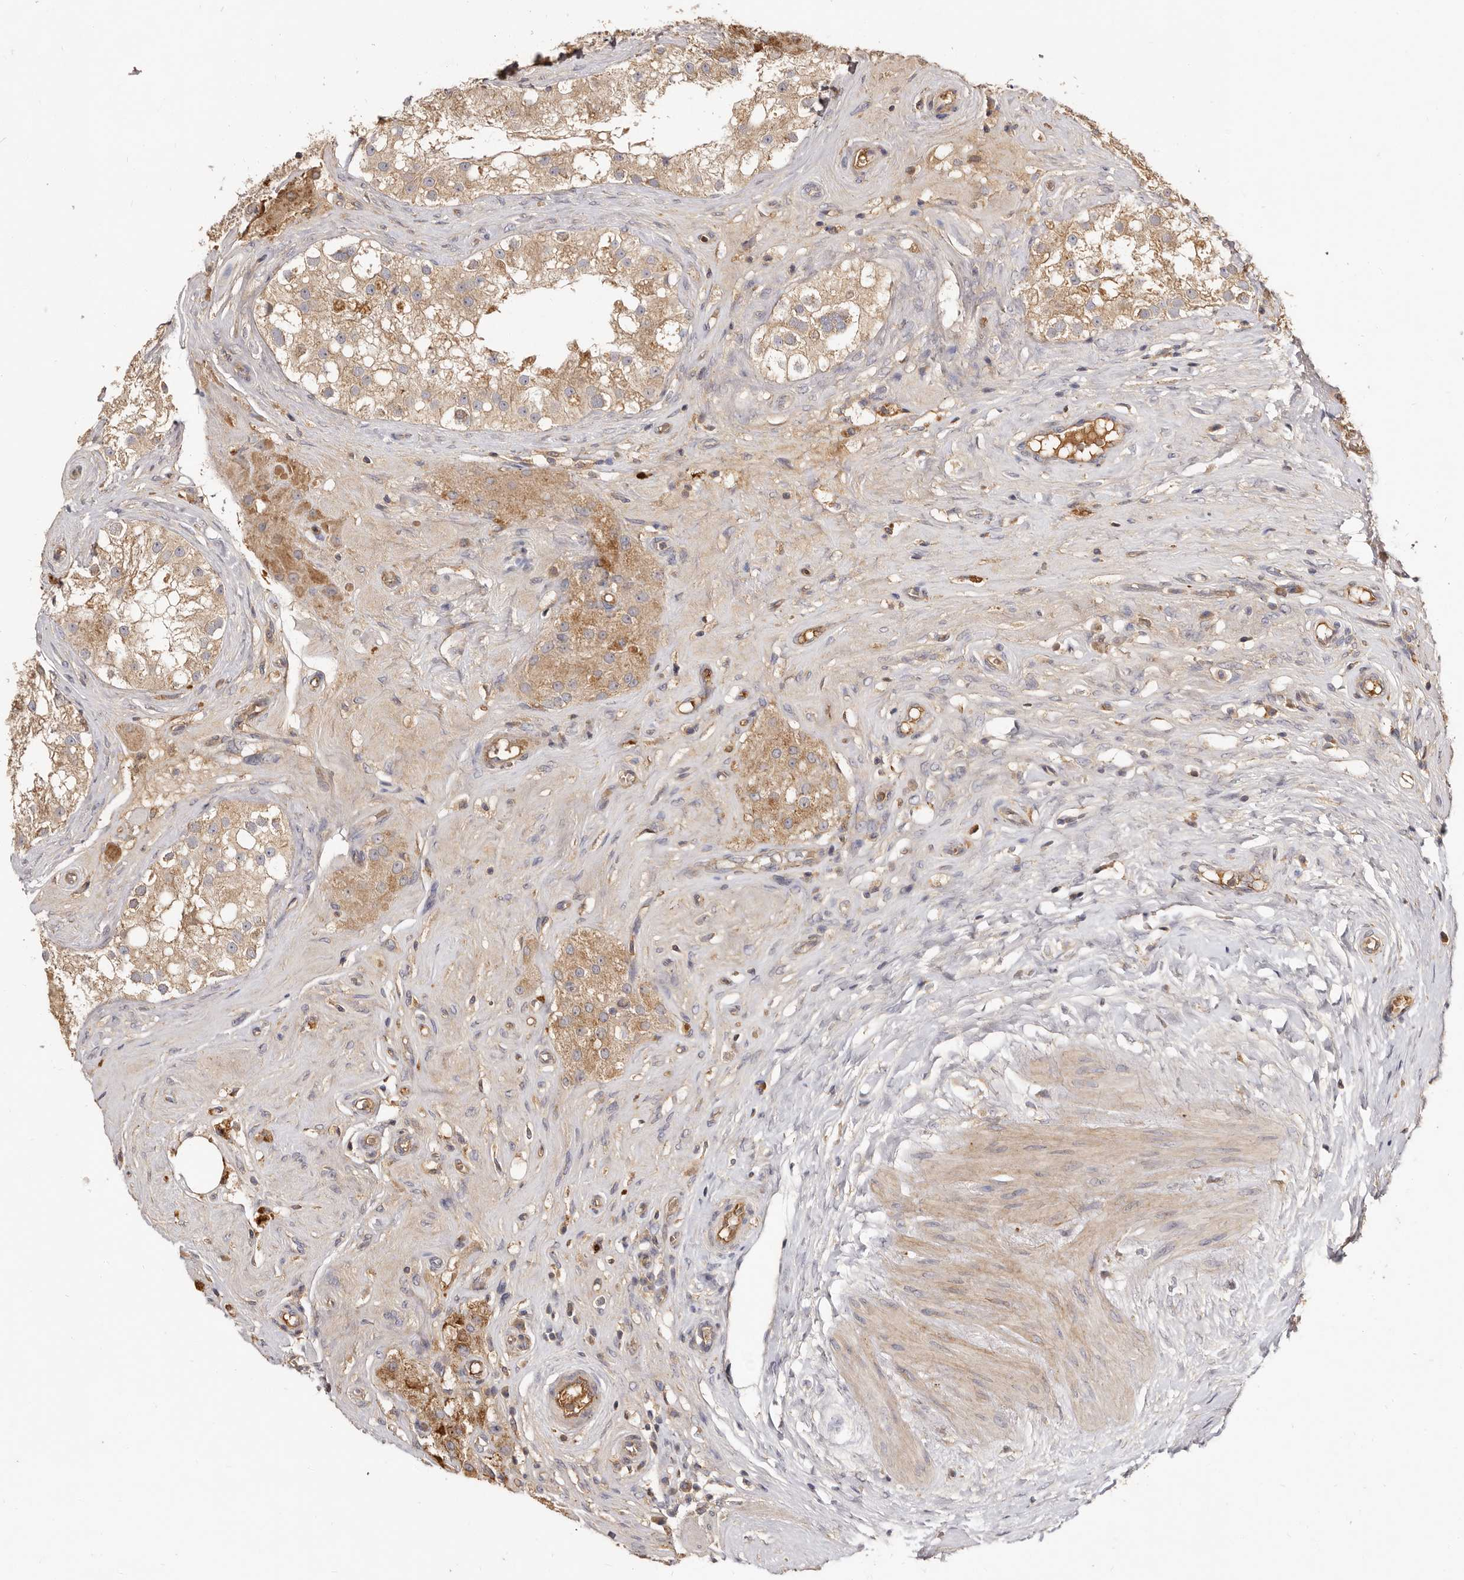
{"staining": {"intensity": "moderate", "quantity": ">75%", "location": "cytoplasmic/membranous"}, "tissue": "testis", "cell_type": "Cells in seminiferous ducts", "image_type": "normal", "snomed": [{"axis": "morphology", "description": "Normal tissue, NOS"}, {"axis": "topography", "description": "Testis"}], "caption": "IHC of unremarkable human testis reveals medium levels of moderate cytoplasmic/membranous staining in approximately >75% of cells in seminiferous ducts.", "gene": "ADAMTS9", "patient": {"sex": "male", "age": 84}}